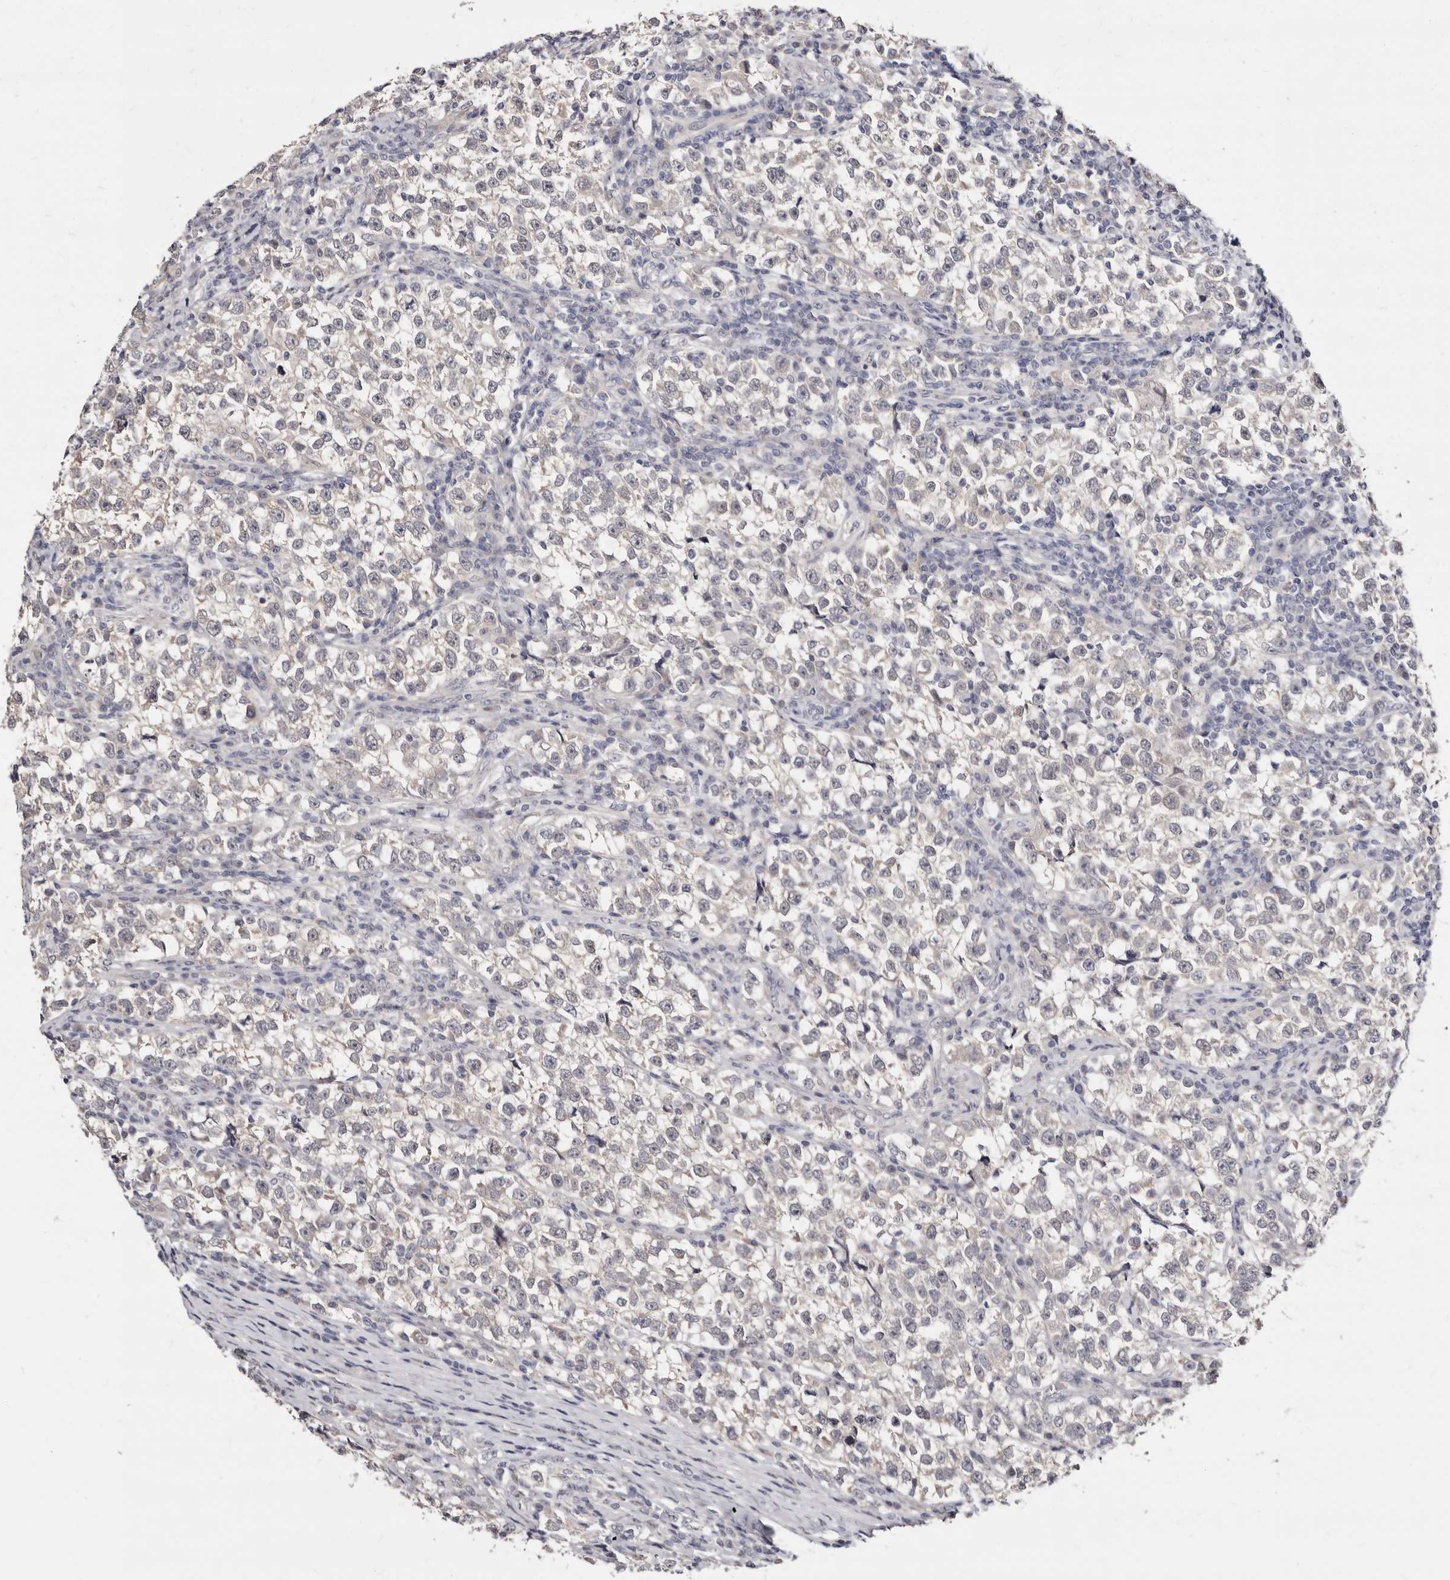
{"staining": {"intensity": "negative", "quantity": "none", "location": "none"}, "tissue": "testis cancer", "cell_type": "Tumor cells", "image_type": "cancer", "snomed": [{"axis": "morphology", "description": "Normal tissue, NOS"}, {"axis": "morphology", "description": "Seminoma, NOS"}, {"axis": "topography", "description": "Testis"}], "caption": "Immunohistochemical staining of human testis cancer (seminoma) shows no significant staining in tumor cells.", "gene": "KLHL4", "patient": {"sex": "male", "age": 43}}